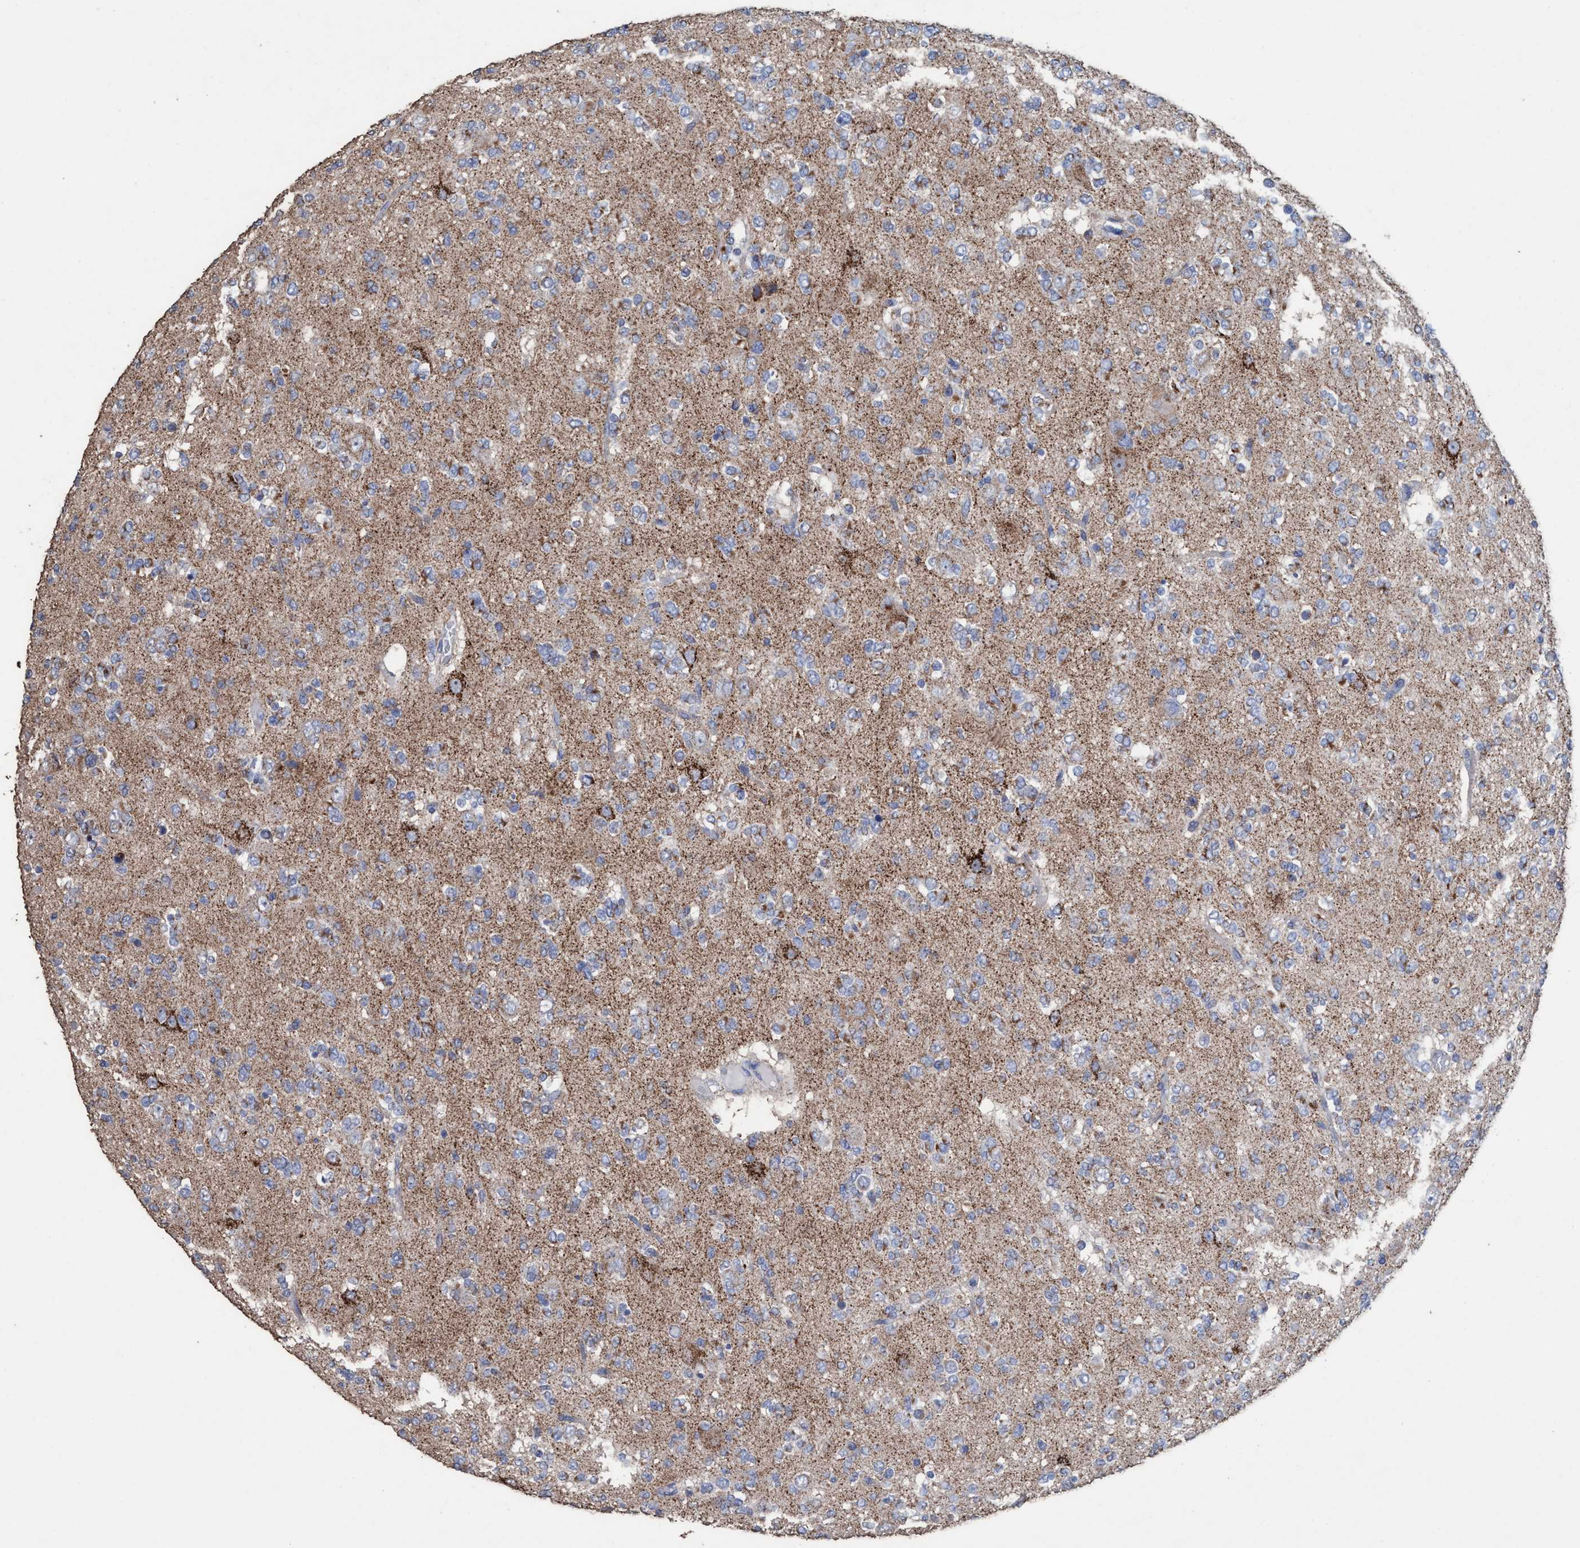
{"staining": {"intensity": "weak", "quantity": "<25%", "location": "cytoplasmic/membranous"}, "tissue": "glioma", "cell_type": "Tumor cells", "image_type": "cancer", "snomed": [{"axis": "morphology", "description": "Glioma, malignant, Low grade"}, {"axis": "topography", "description": "Brain"}], "caption": "Immunohistochemical staining of human glioma shows no significant positivity in tumor cells.", "gene": "RSAD1", "patient": {"sex": "male", "age": 38}}